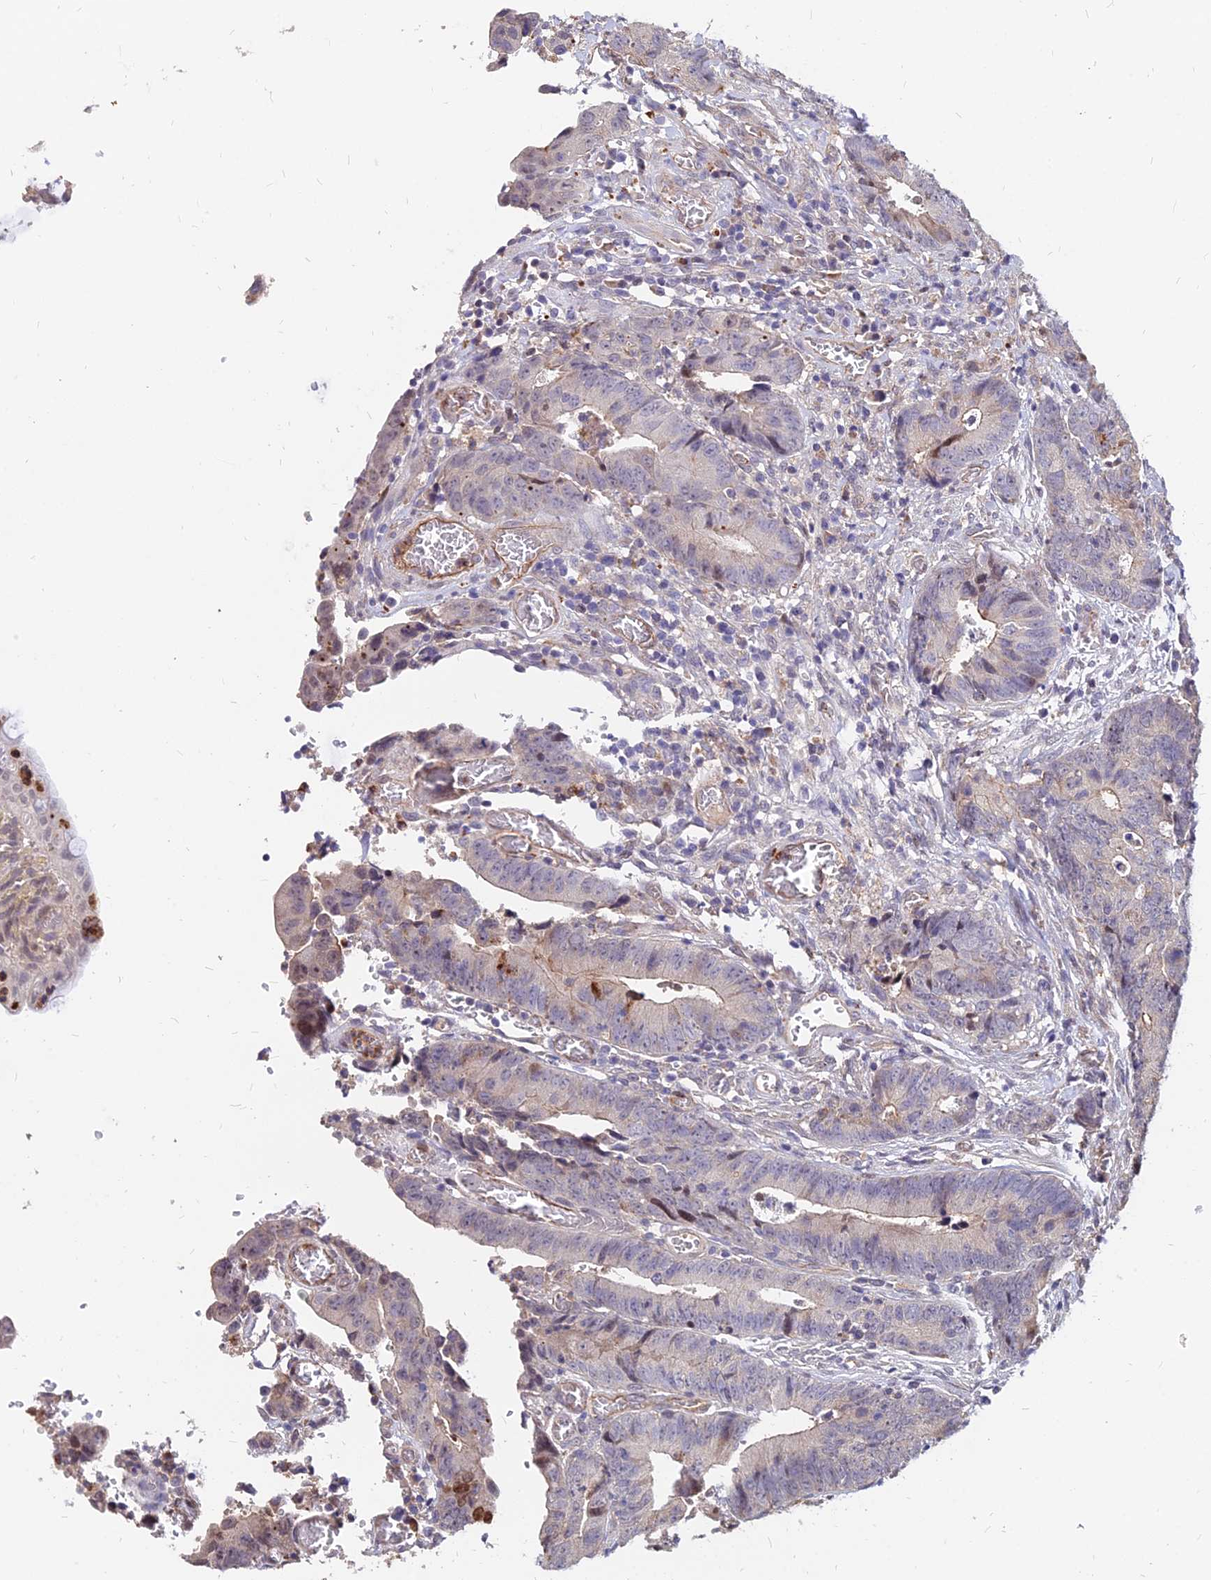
{"staining": {"intensity": "negative", "quantity": "none", "location": "none"}, "tissue": "colorectal cancer", "cell_type": "Tumor cells", "image_type": "cancer", "snomed": [{"axis": "morphology", "description": "Adenocarcinoma, NOS"}, {"axis": "topography", "description": "Colon"}], "caption": "Human colorectal cancer stained for a protein using immunohistochemistry (IHC) exhibits no positivity in tumor cells.", "gene": "C11orf68", "patient": {"sex": "female", "age": 57}}